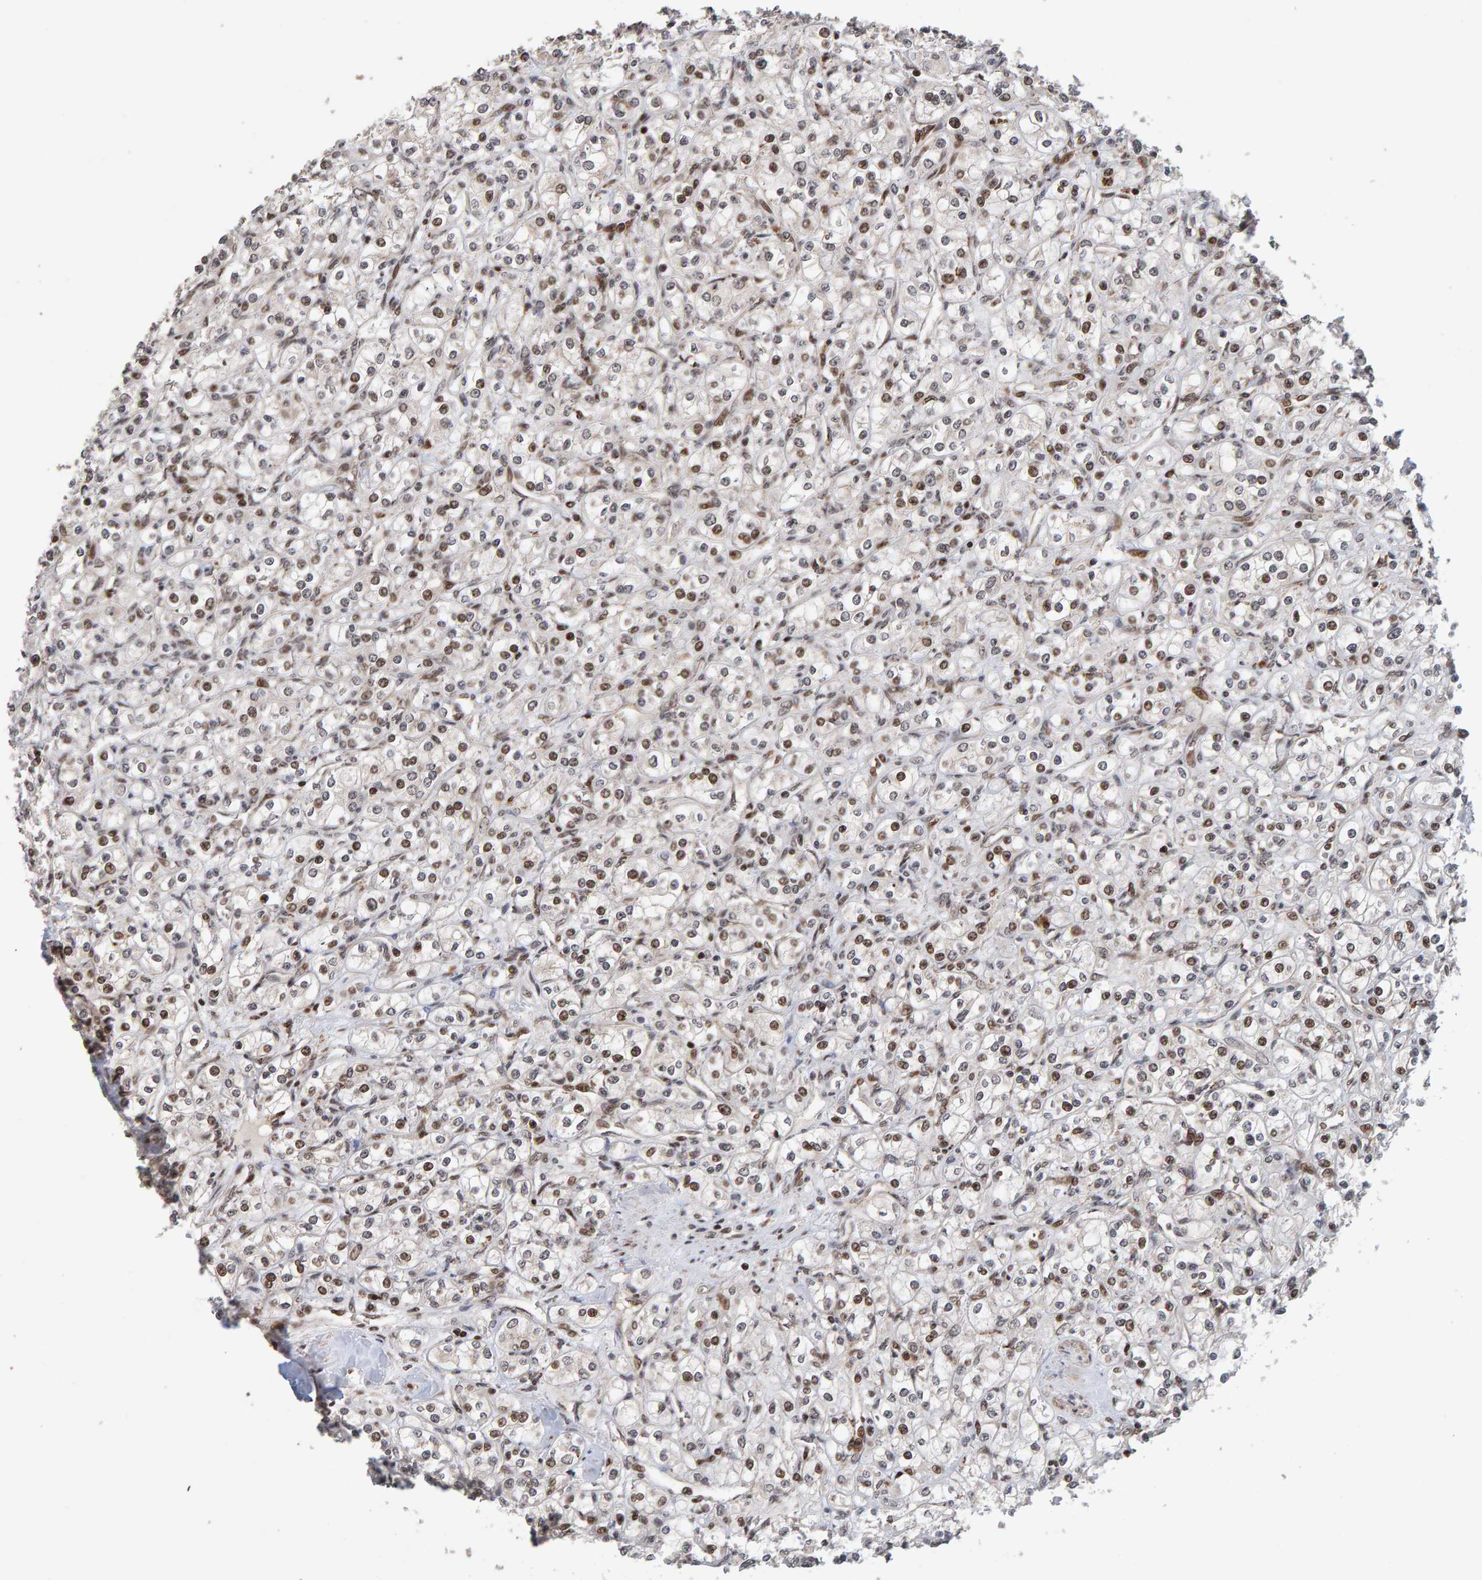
{"staining": {"intensity": "moderate", "quantity": "25%-75%", "location": "nuclear"}, "tissue": "renal cancer", "cell_type": "Tumor cells", "image_type": "cancer", "snomed": [{"axis": "morphology", "description": "Adenocarcinoma, NOS"}, {"axis": "topography", "description": "Kidney"}], "caption": "High-power microscopy captured an IHC histopathology image of renal cancer, revealing moderate nuclear expression in approximately 25%-75% of tumor cells. The protein of interest is stained brown, and the nuclei are stained in blue (DAB IHC with brightfield microscopy, high magnification).", "gene": "CHD4", "patient": {"sex": "male", "age": 77}}